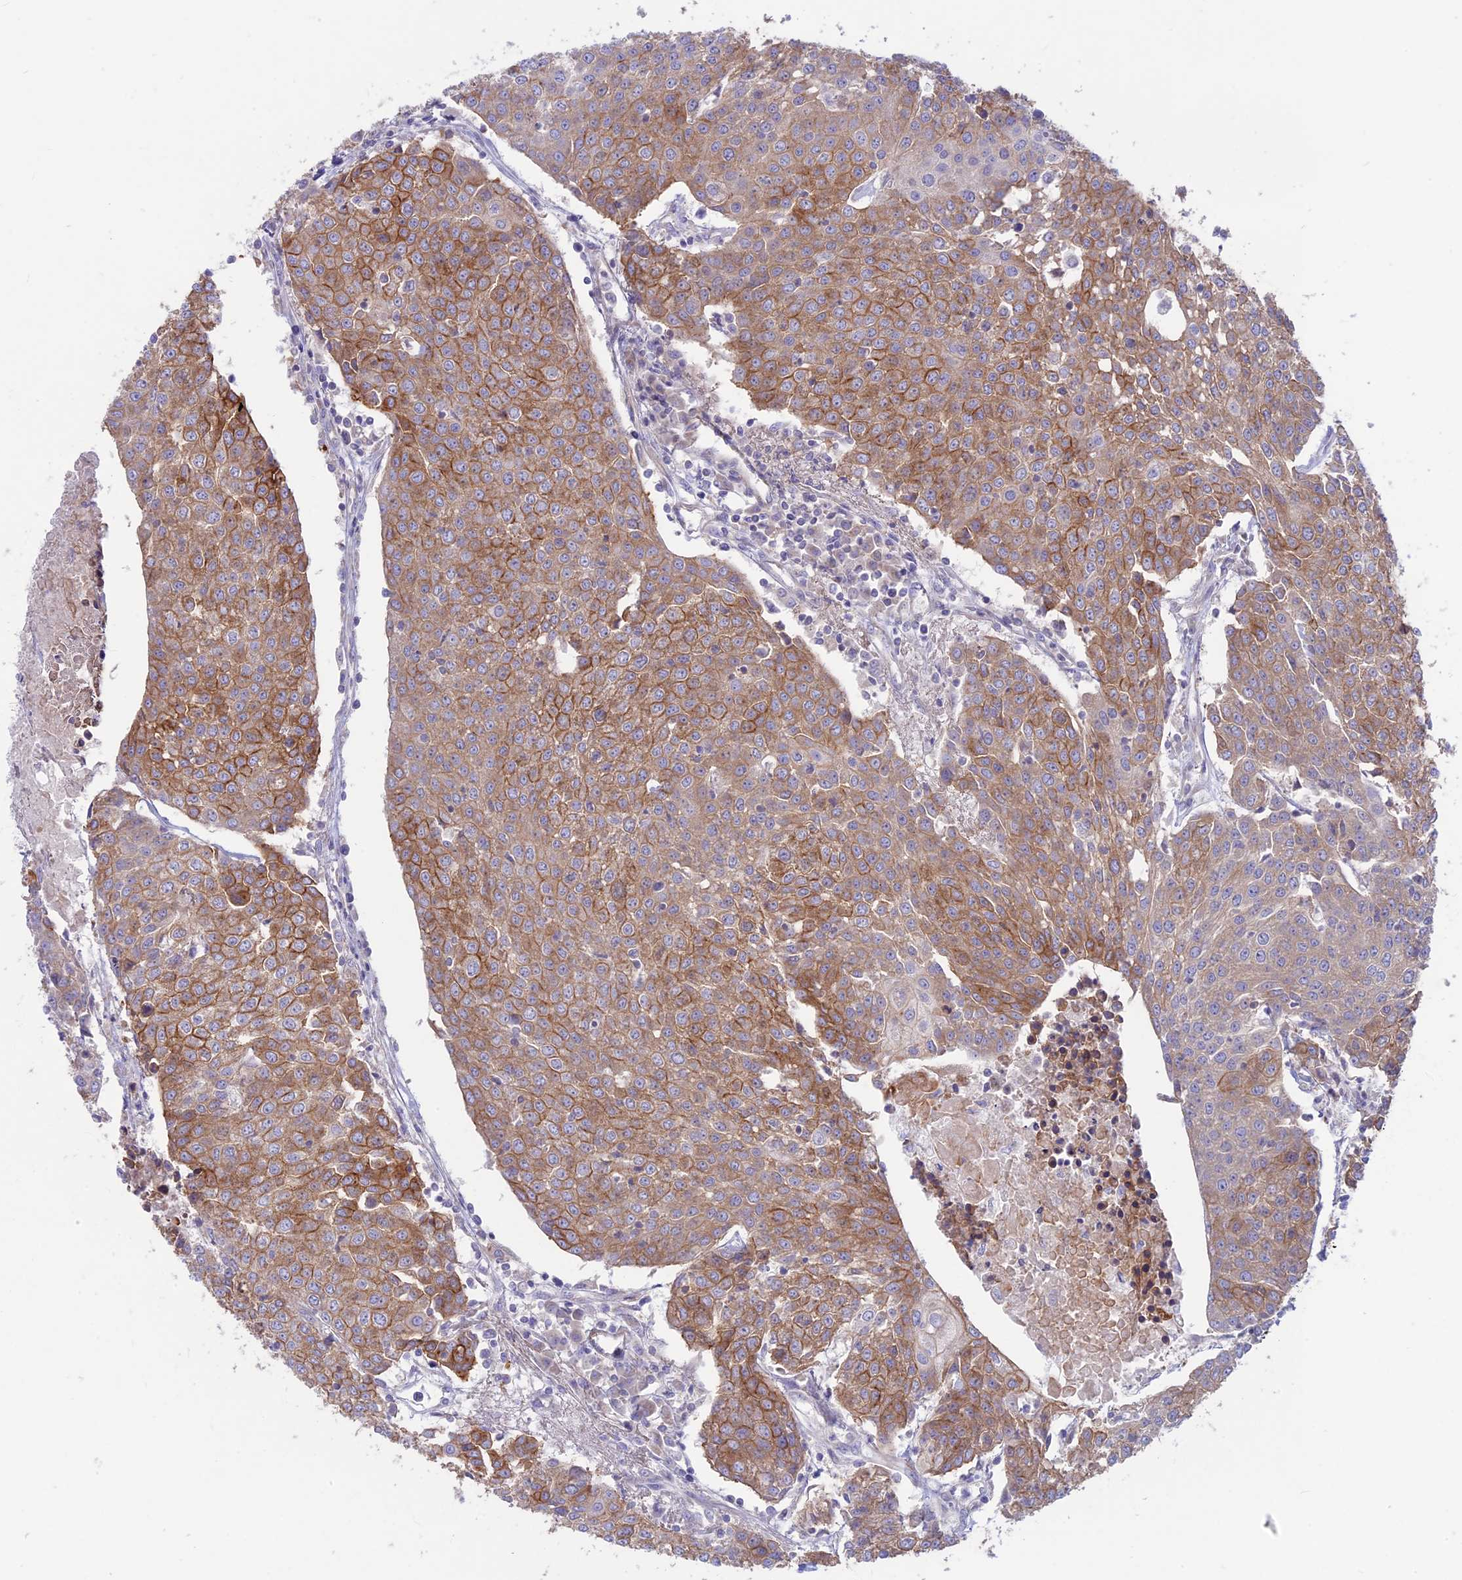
{"staining": {"intensity": "moderate", "quantity": ">75%", "location": "cytoplasmic/membranous"}, "tissue": "urothelial cancer", "cell_type": "Tumor cells", "image_type": "cancer", "snomed": [{"axis": "morphology", "description": "Urothelial carcinoma, High grade"}, {"axis": "topography", "description": "Urinary bladder"}], "caption": "Human urothelial cancer stained for a protein (brown) reveals moderate cytoplasmic/membranous positive expression in approximately >75% of tumor cells.", "gene": "MYO5B", "patient": {"sex": "female", "age": 85}}